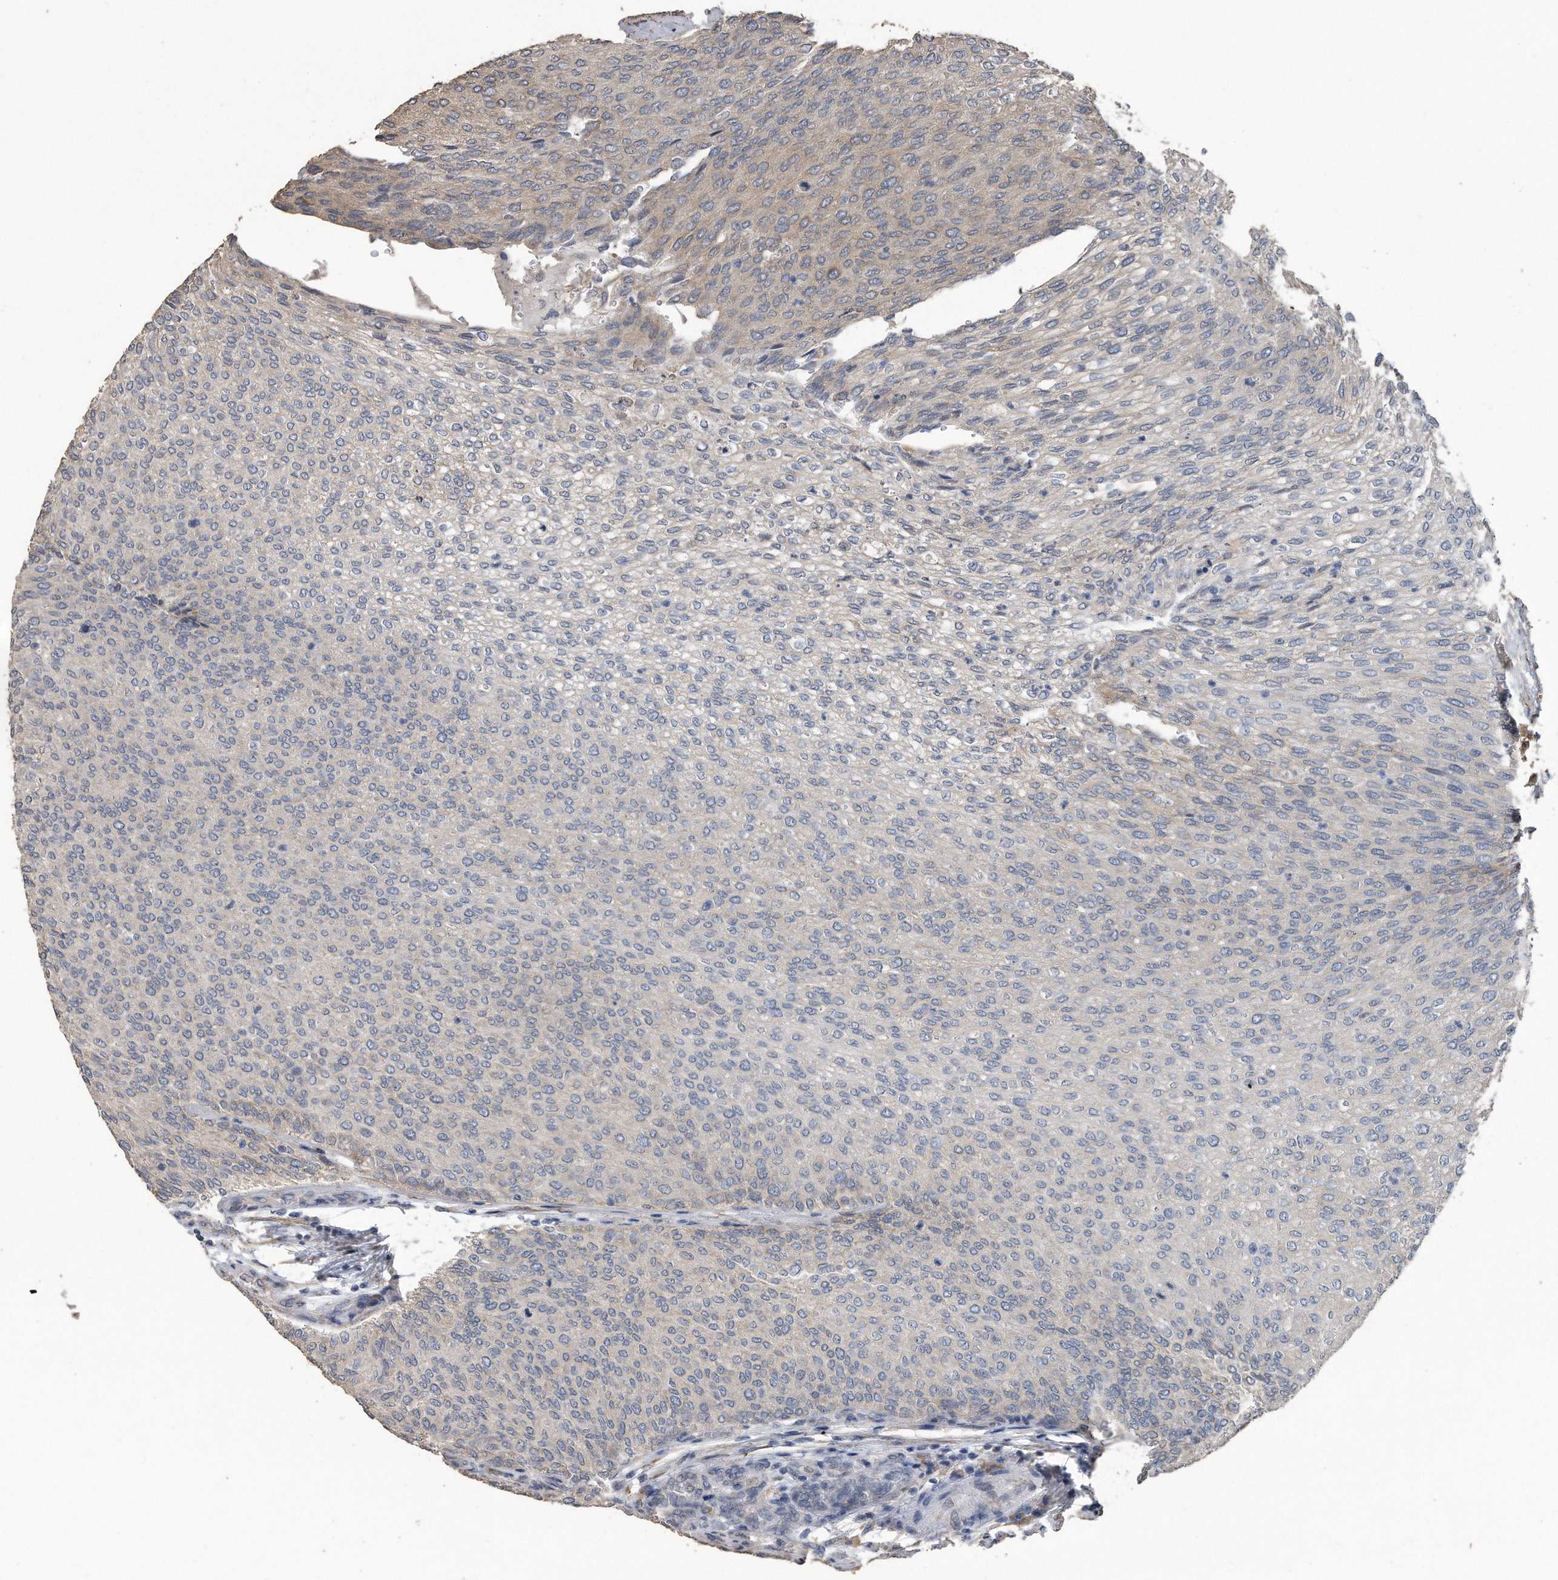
{"staining": {"intensity": "weak", "quantity": "<25%", "location": "cytoplasmic/membranous"}, "tissue": "urothelial cancer", "cell_type": "Tumor cells", "image_type": "cancer", "snomed": [{"axis": "morphology", "description": "Urothelial carcinoma, Low grade"}, {"axis": "topography", "description": "Urinary bladder"}], "caption": "There is no significant expression in tumor cells of low-grade urothelial carcinoma.", "gene": "PCLO", "patient": {"sex": "female", "age": 79}}